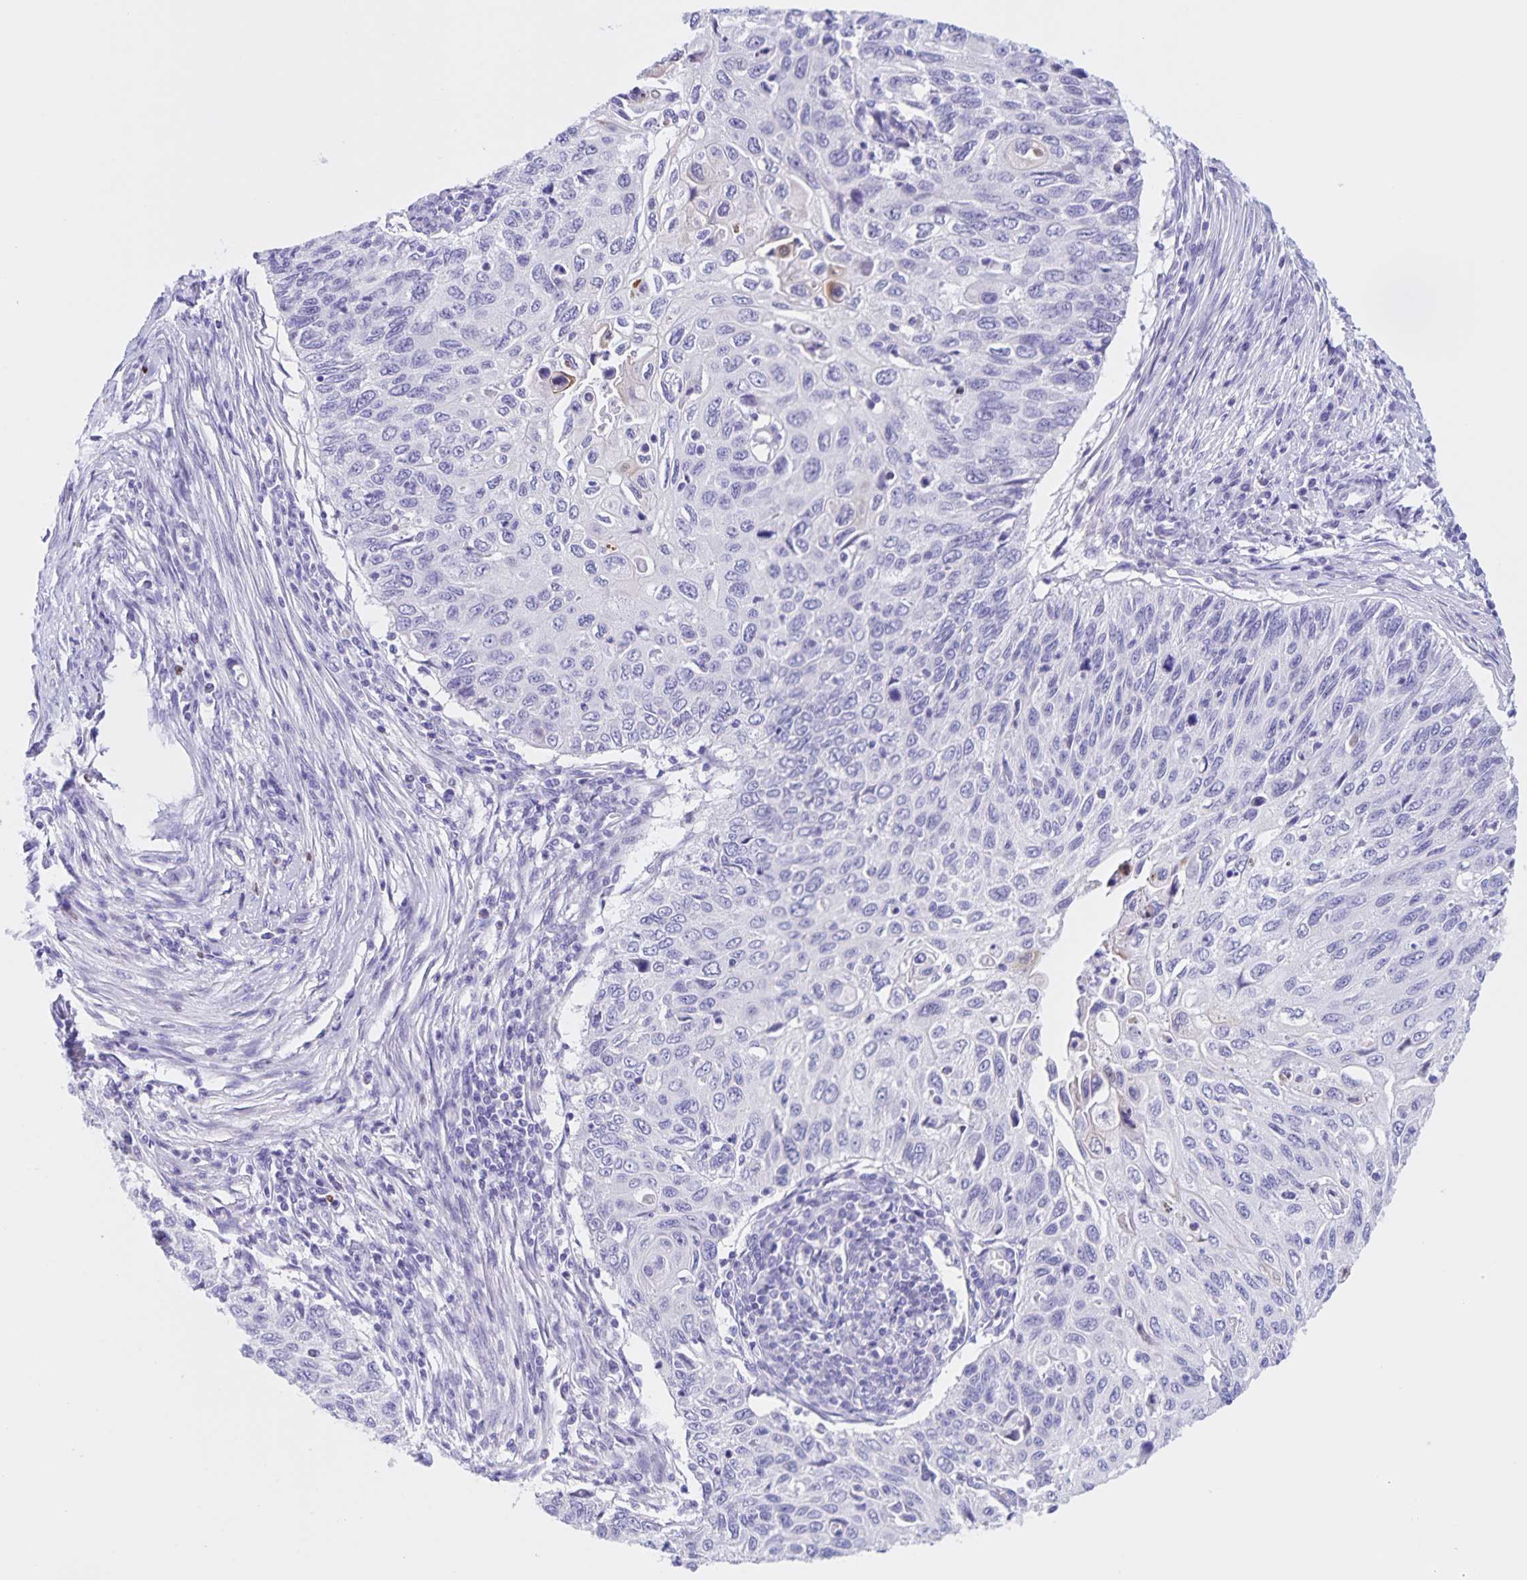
{"staining": {"intensity": "negative", "quantity": "none", "location": "none"}, "tissue": "cervical cancer", "cell_type": "Tumor cells", "image_type": "cancer", "snomed": [{"axis": "morphology", "description": "Squamous cell carcinoma, NOS"}, {"axis": "topography", "description": "Cervix"}], "caption": "The image exhibits no significant positivity in tumor cells of squamous cell carcinoma (cervical). The staining is performed using DAB (3,3'-diaminobenzidine) brown chromogen with nuclei counter-stained in using hematoxylin.", "gene": "TGIF2LX", "patient": {"sex": "female", "age": 70}}